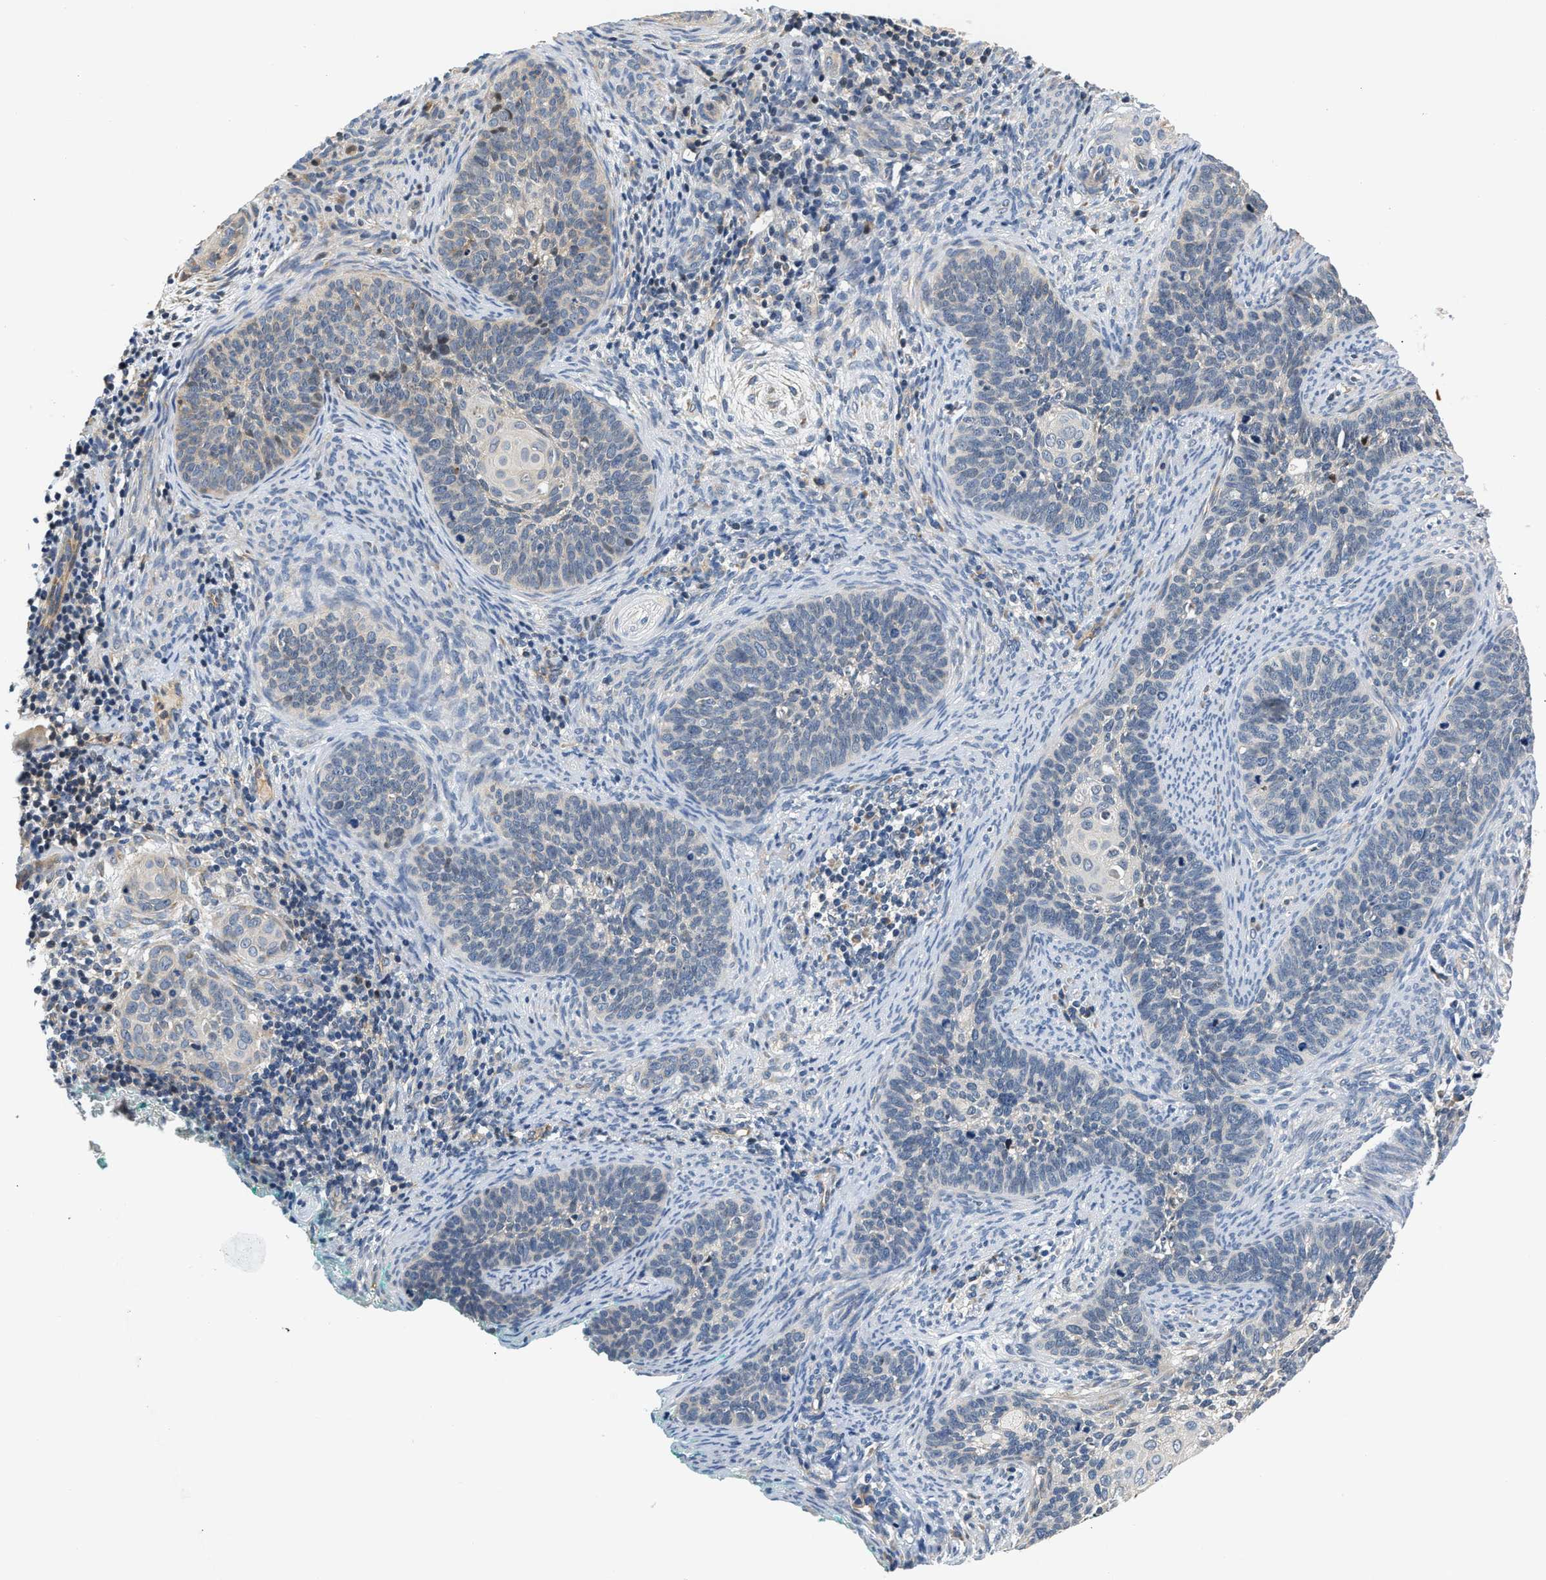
{"staining": {"intensity": "negative", "quantity": "none", "location": "none"}, "tissue": "cervical cancer", "cell_type": "Tumor cells", "image_type": "cancer", "snomed": [{"axis": "morphology", "description": "Squamous cell carcinoma, NOS"}, {"axis": "topography", "description": "Cervix"}], "caption": "This is an immunohistochemistry (IHC) histopathology image of cervical cancer (squamous cell carcinoma). There is no staining in tumor cells.", "gene": "TNIP2", "patient": {"sex": "female", "age": 33}}